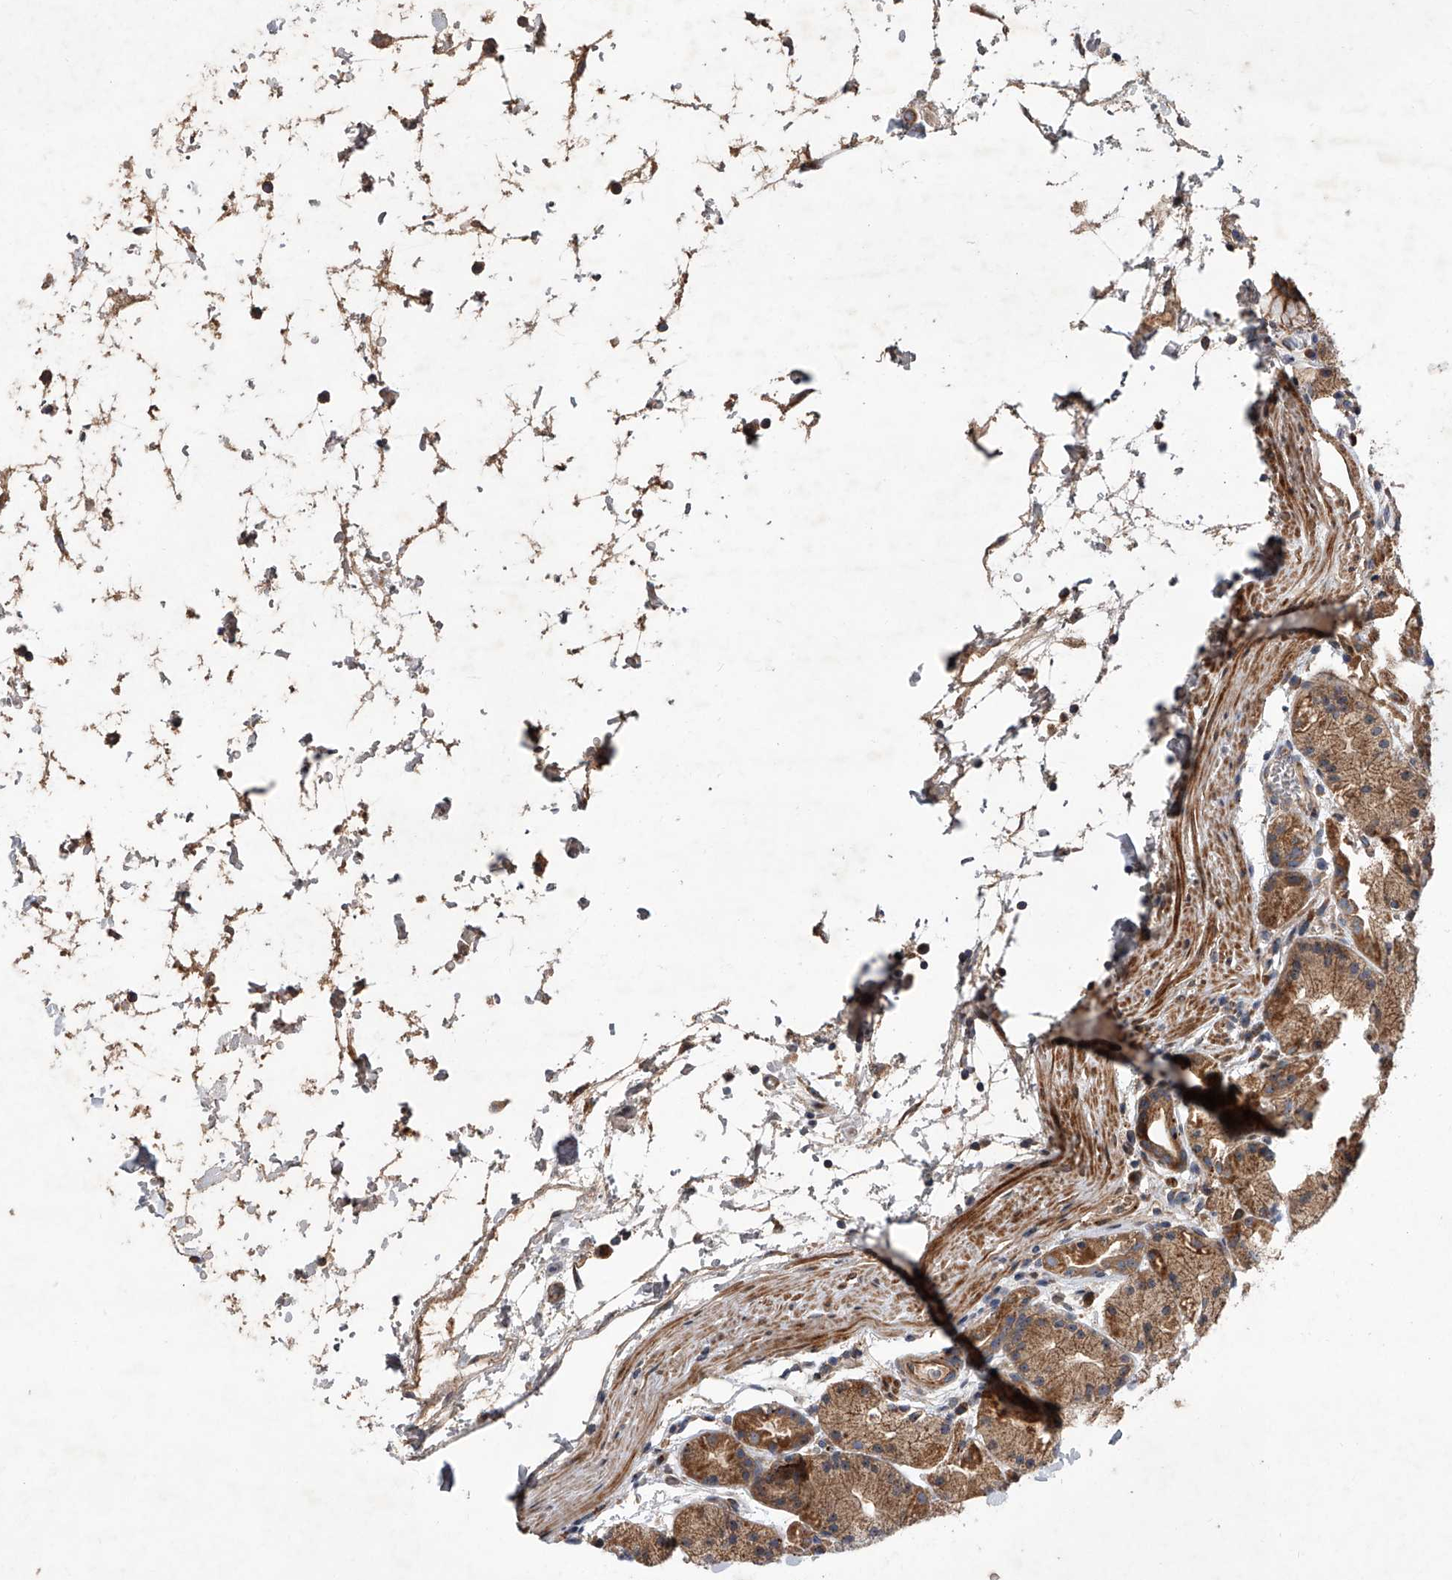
{"staining": {"intensity": "moderate", "quantity": ">75%", "location": "cytoplasmic/membranous"}, "tissue": "stomach", "cell_type": "Glandular cells", "image_type": "normal", "snomed": [{"axis": "morphology", "description": "Normal tissue, NOS"}, {"axis": "topography", "description": "Stomach, upper"}], "caption": "High-magnification brightfield microscopy of unremarkable stomach stained with DAB (brown) and counterstained with hematoxylin (blue). glandular cells exhibit moderate cytoplasmic/membranous expression is present in about>75% of cells.", "gene": "USP47", "patient": {"sex": "male", "age": 48}}